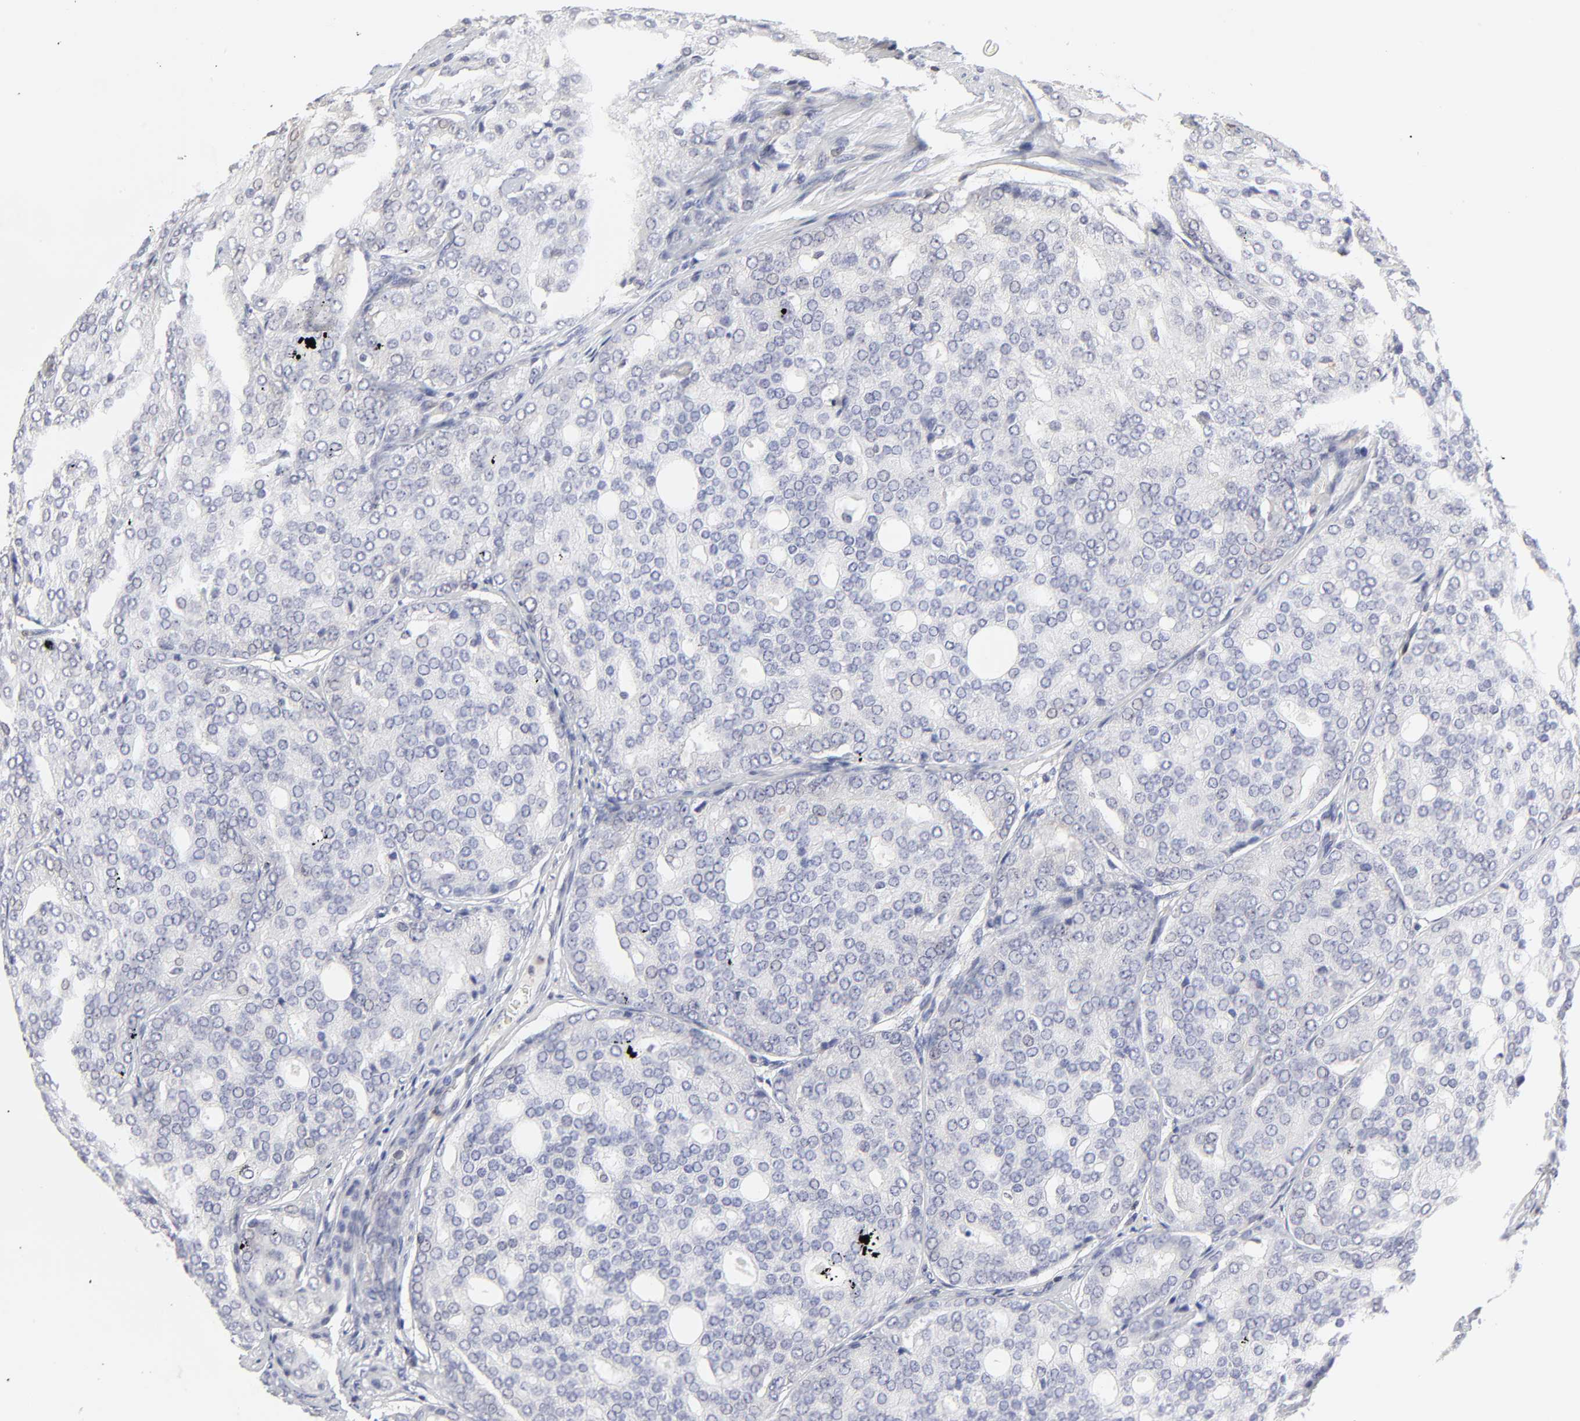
{"staining": {"intensity": "negative", "quantity": "none", "location": "none"}, "tissue": "prostate cancer", "cell_type": "Tumor cells", "image_type": "cancer", "snomed": [{"axis": "morphology", "description": "Adenocarcinoma, High grade"}, {"axis": "topography", "description": "Prostate"}], "caption": "There is no significant expression in tumor cells of prostate cancer.", "gene": "CASP3", "patient": {"sex": "male", "age": 64}}